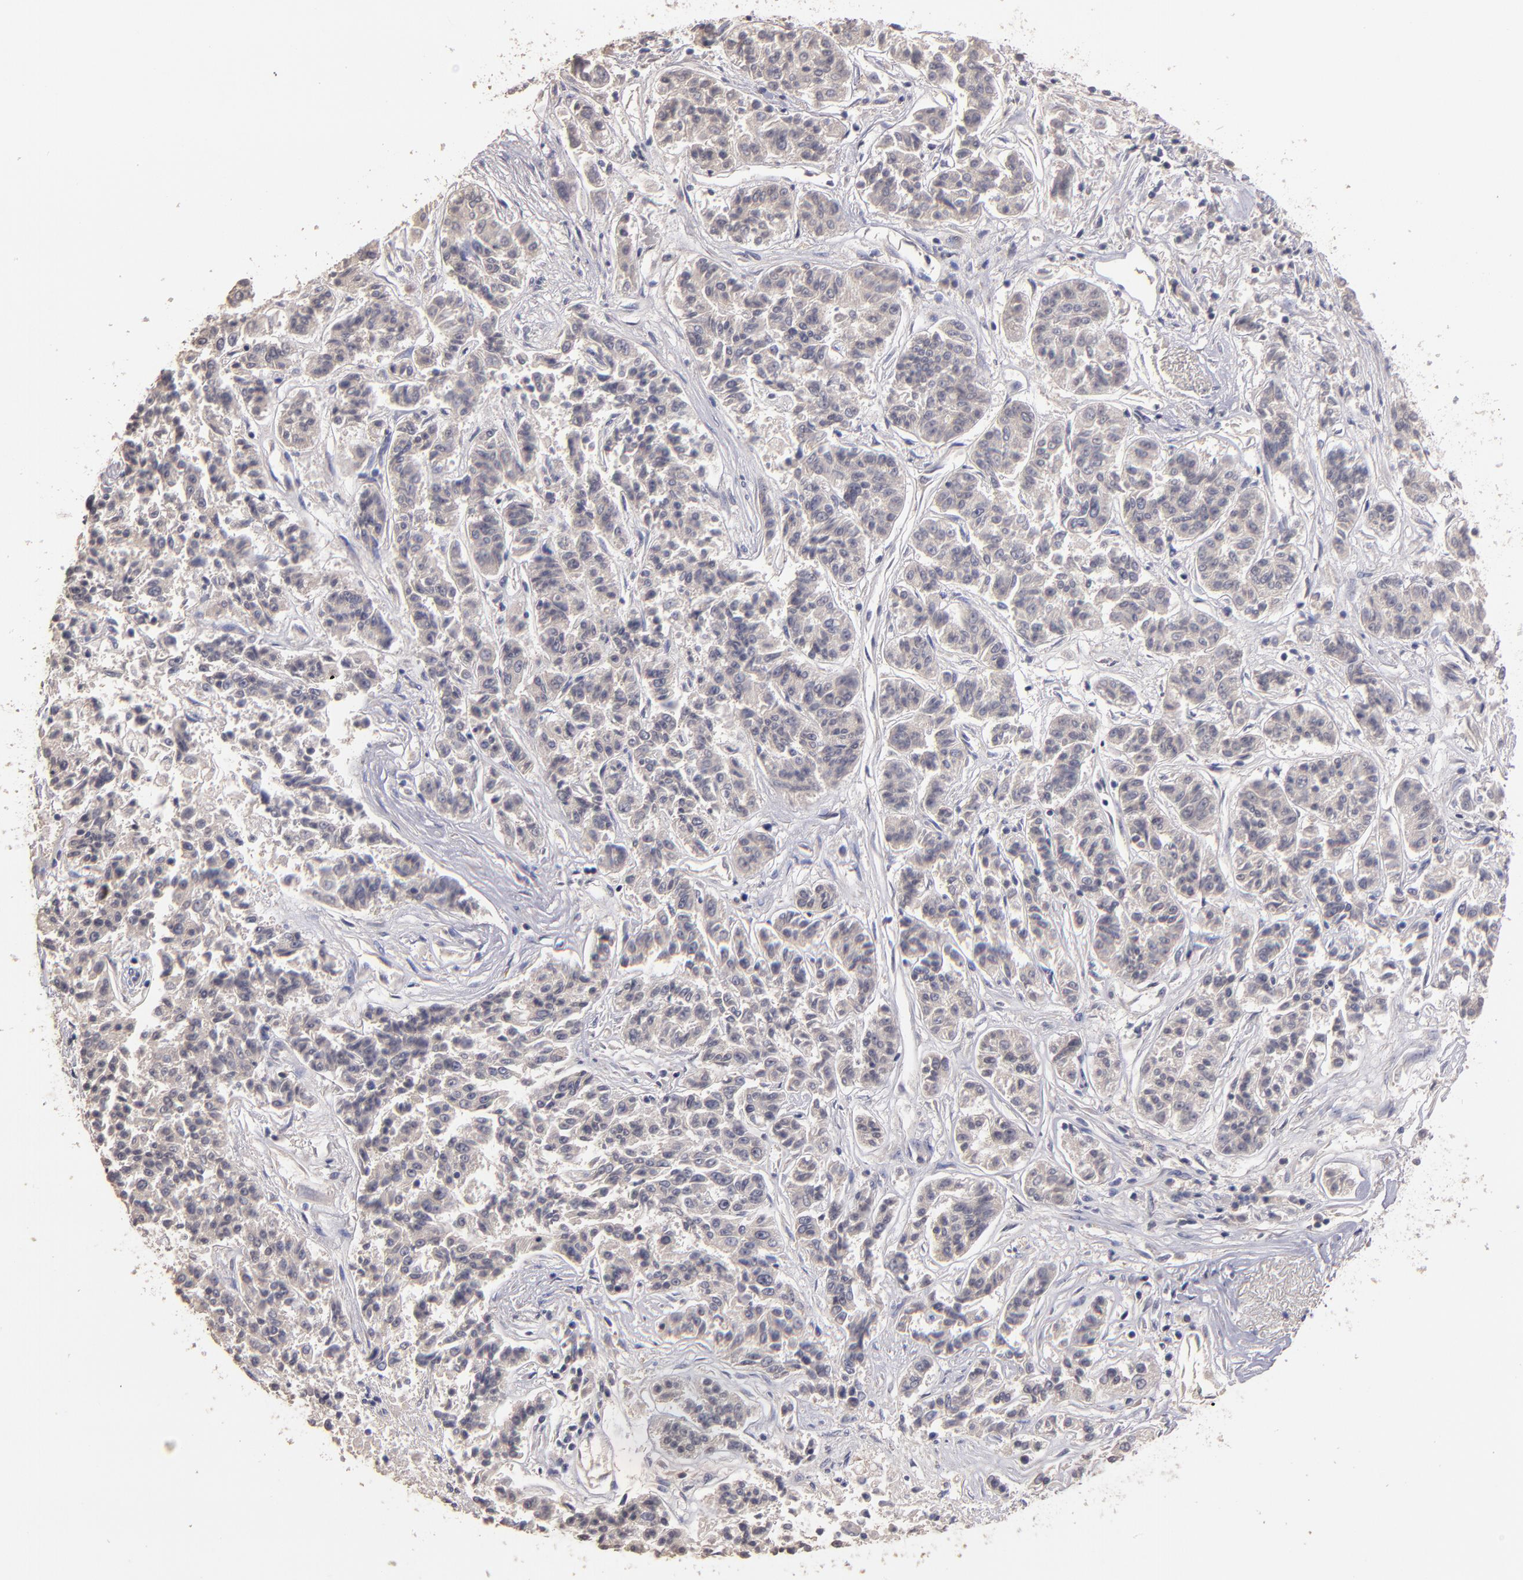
{"staining": {"intensity": "weak", "quantity": ">75%", "location": "cytoplasmic/membranous"}, "tissue": "lung cancer", "cell_type": "Tumor cells", "image_type": "cancer", "snomed": [{"axis": "morphology", "description": "Adenocarcinoma, NOS"}, {"axis": "topography", "description": "Lung"}], "caption": "The immunohistochemical stain shows weak cytoplasmic/membranous expression in tumor cells of adenocarcinoma (lung) tissue.", "gene": "MAGEE1", "patient": {"sex": "male", "age": 84}}